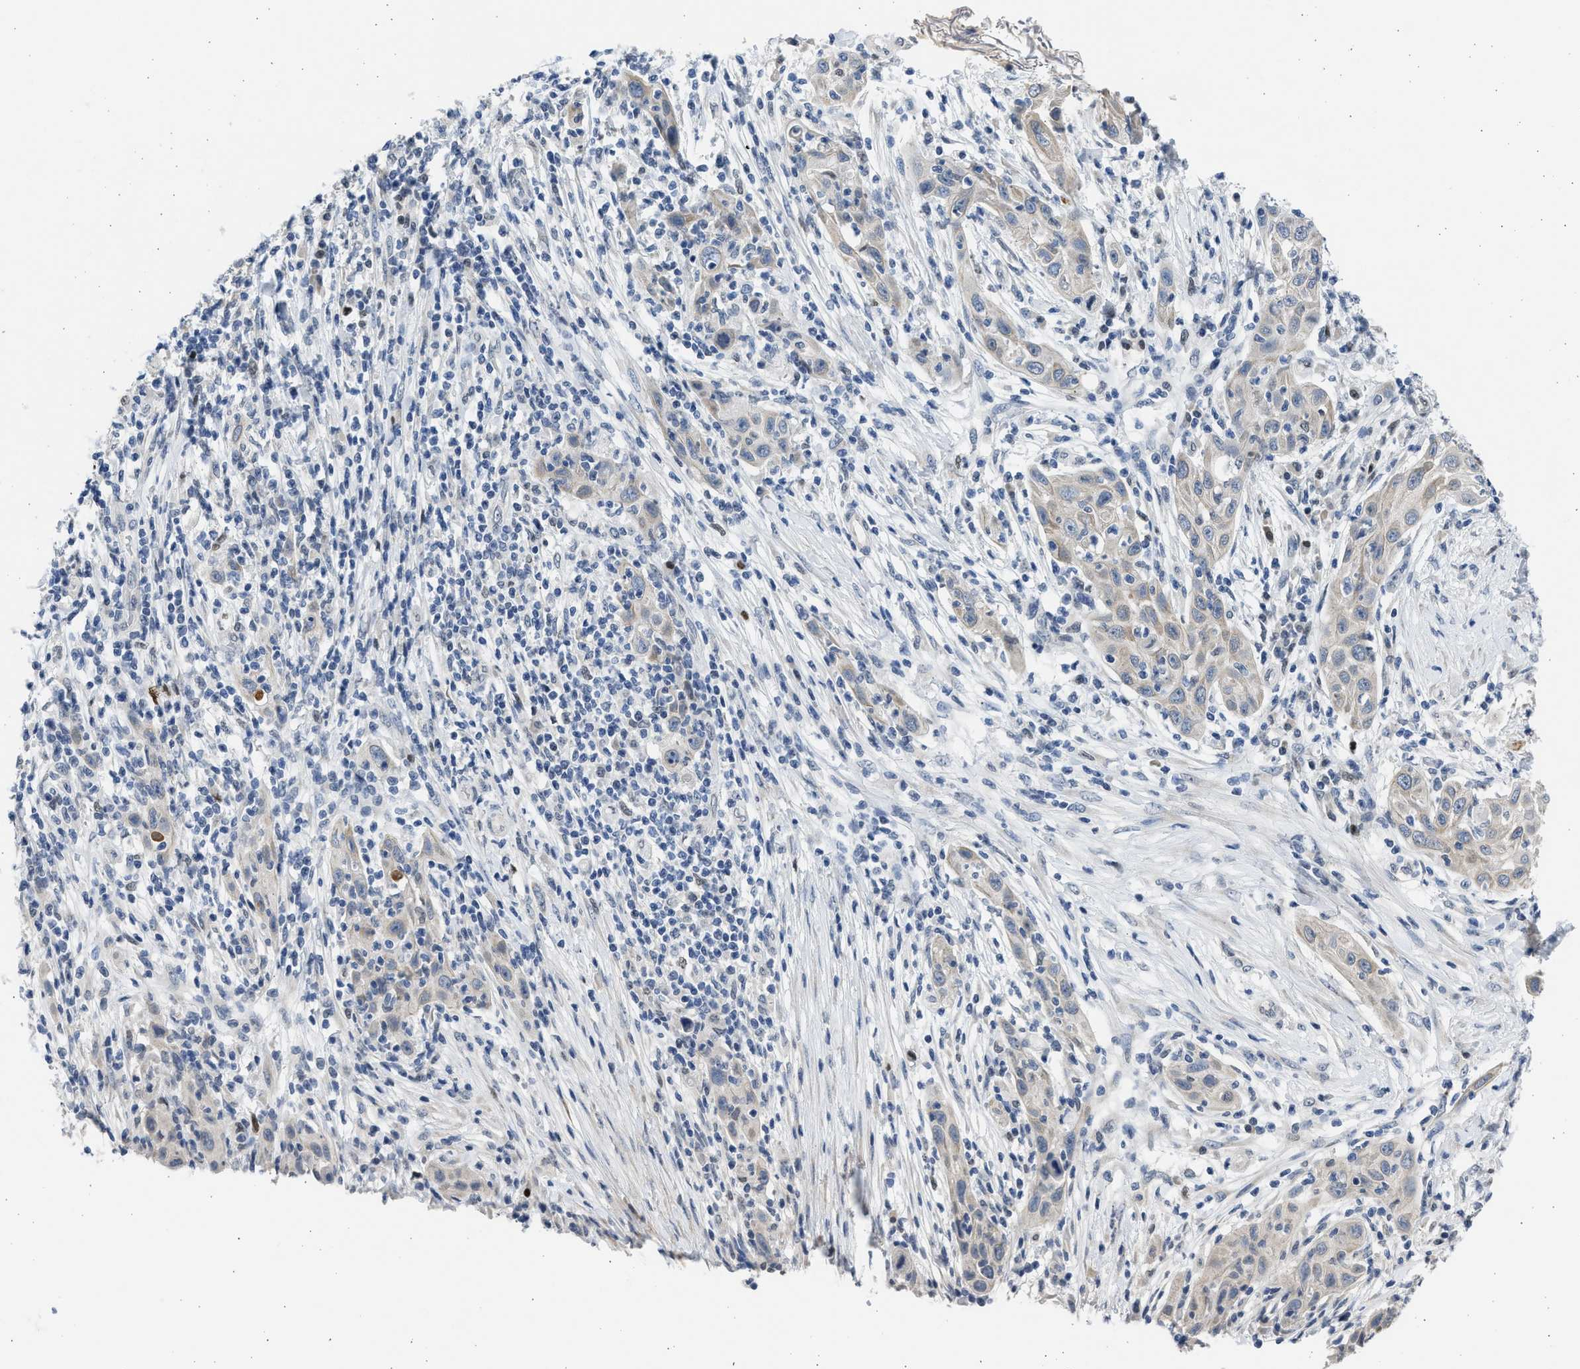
{"staining": {"intensity": "weak", "quantity": "<25%", "location": "cytoplasmic/membranous"}, "tissue": "skin cancer", "cell_type": "Tumor cells", "image_type": "cancer", "snomed": [{"axis": "morphology", "description": "Squamous cell carcinoma, NOS"}, {"axis": "topography", "description": "Skin"}], "caption": "High power microscopy photomicrograph of an immunohistochemistry image of squamous cell carcinoma (skin), revealing no significant staining in tumor cells.", "gene": "HMGN3", "patient": {"sex": "female", "age": 88}}